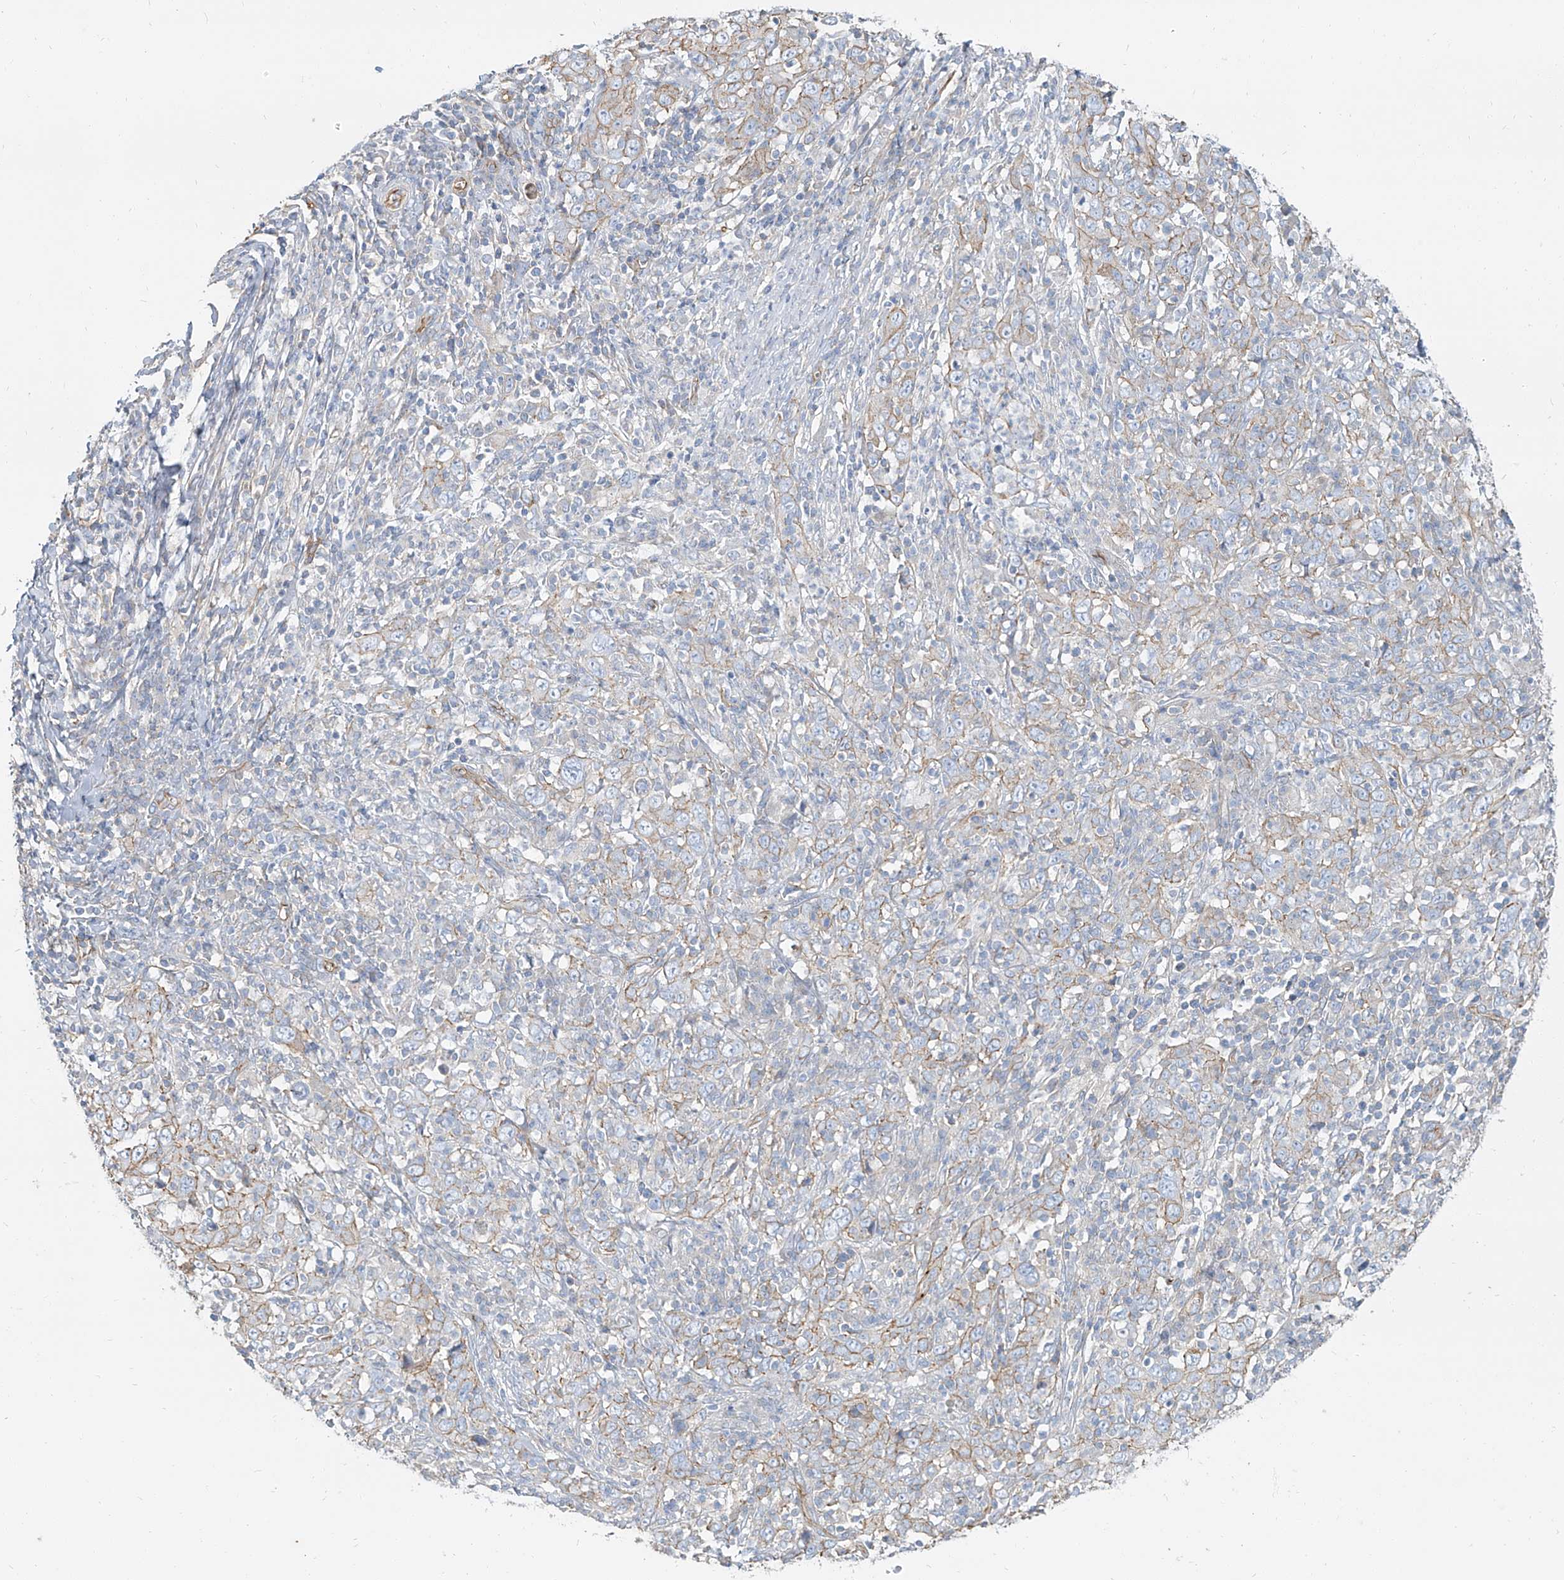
{"staining": {"intensity": "moderate", "quantity": "<25%", "location": "cytoplasmic/membranous"}, "tissue": "cervical cancer", "cell_type": "Tumor cells", "image_type": "cancer", "snomed": [{"axis": "morphology", "description": "Squamous cell carcinoma, NOS"}, {"axis": "topography", "description": "Cervix"}], "caption": "Human squamous cell carcinoma (cervical) stained for a protein (brown) shows moderate cytoplasmic/membranous positive expression in approximately <25% of tumor cells.", "gene": "TXLNB", "patient": {"sex": "female", "age": 46}}